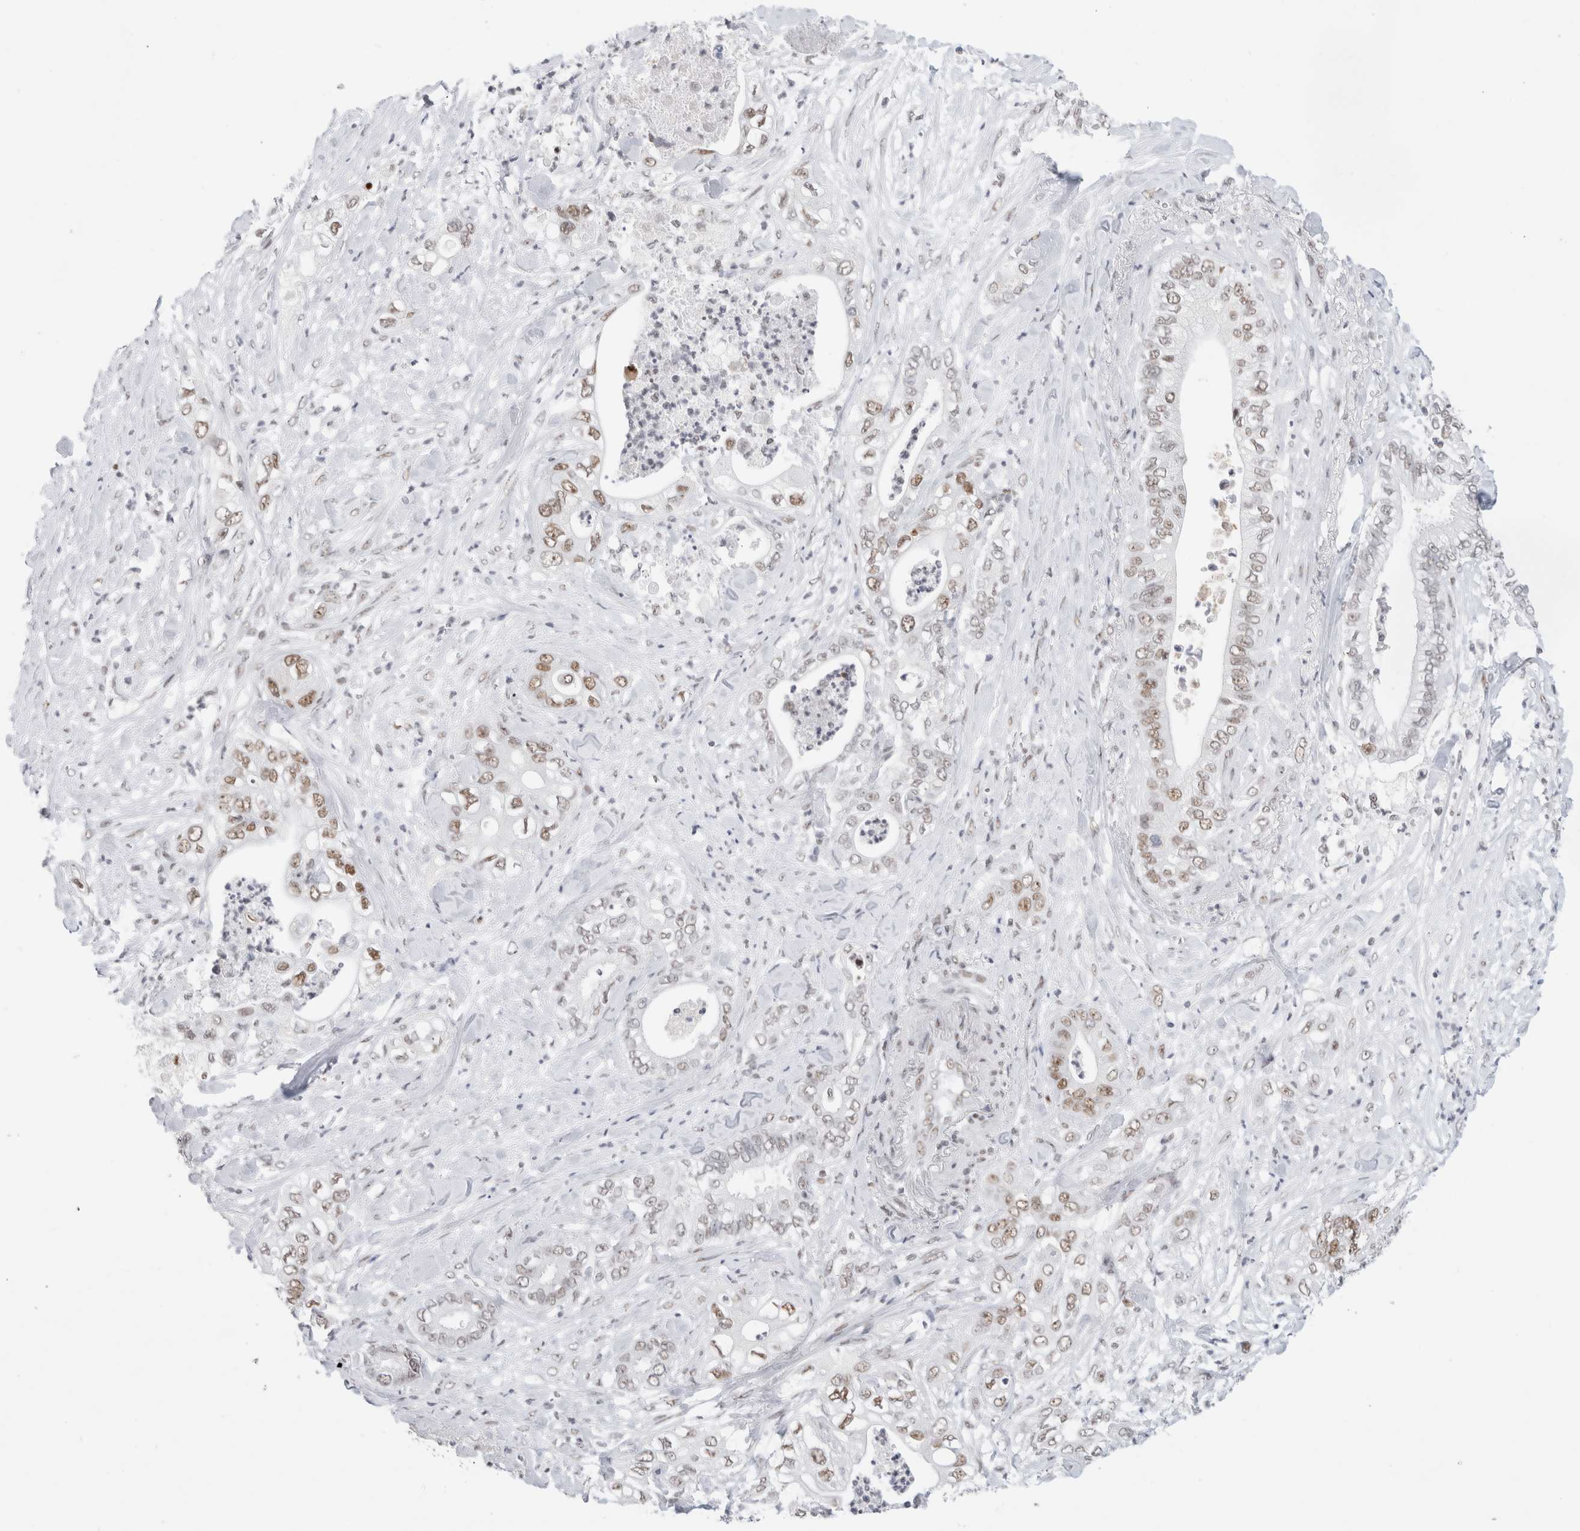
{"staining": {"intensity": "moderate", "quantity": ">75%", "location": "nuclear"}, "tissue": "pancreatic cancer", "cell_type": "Tumor cells", "image_type": "cancer", "snomed": [{"axis": "morphology", "description": "Adenocarcinoma, NOS"}, {"axis": "topography", "description": "Pancreas"}], "caption": "Moderate nuclear protein expression is present in approximately >75% of tumor cells in pancreatic adenocarcinoma. (DAB (3,3'-diaminobenzidine) = brown stain, brightfield microscopy at high magnification).", "gene": "COPS7A", "patient": {"sex": "female", "age": 78}}